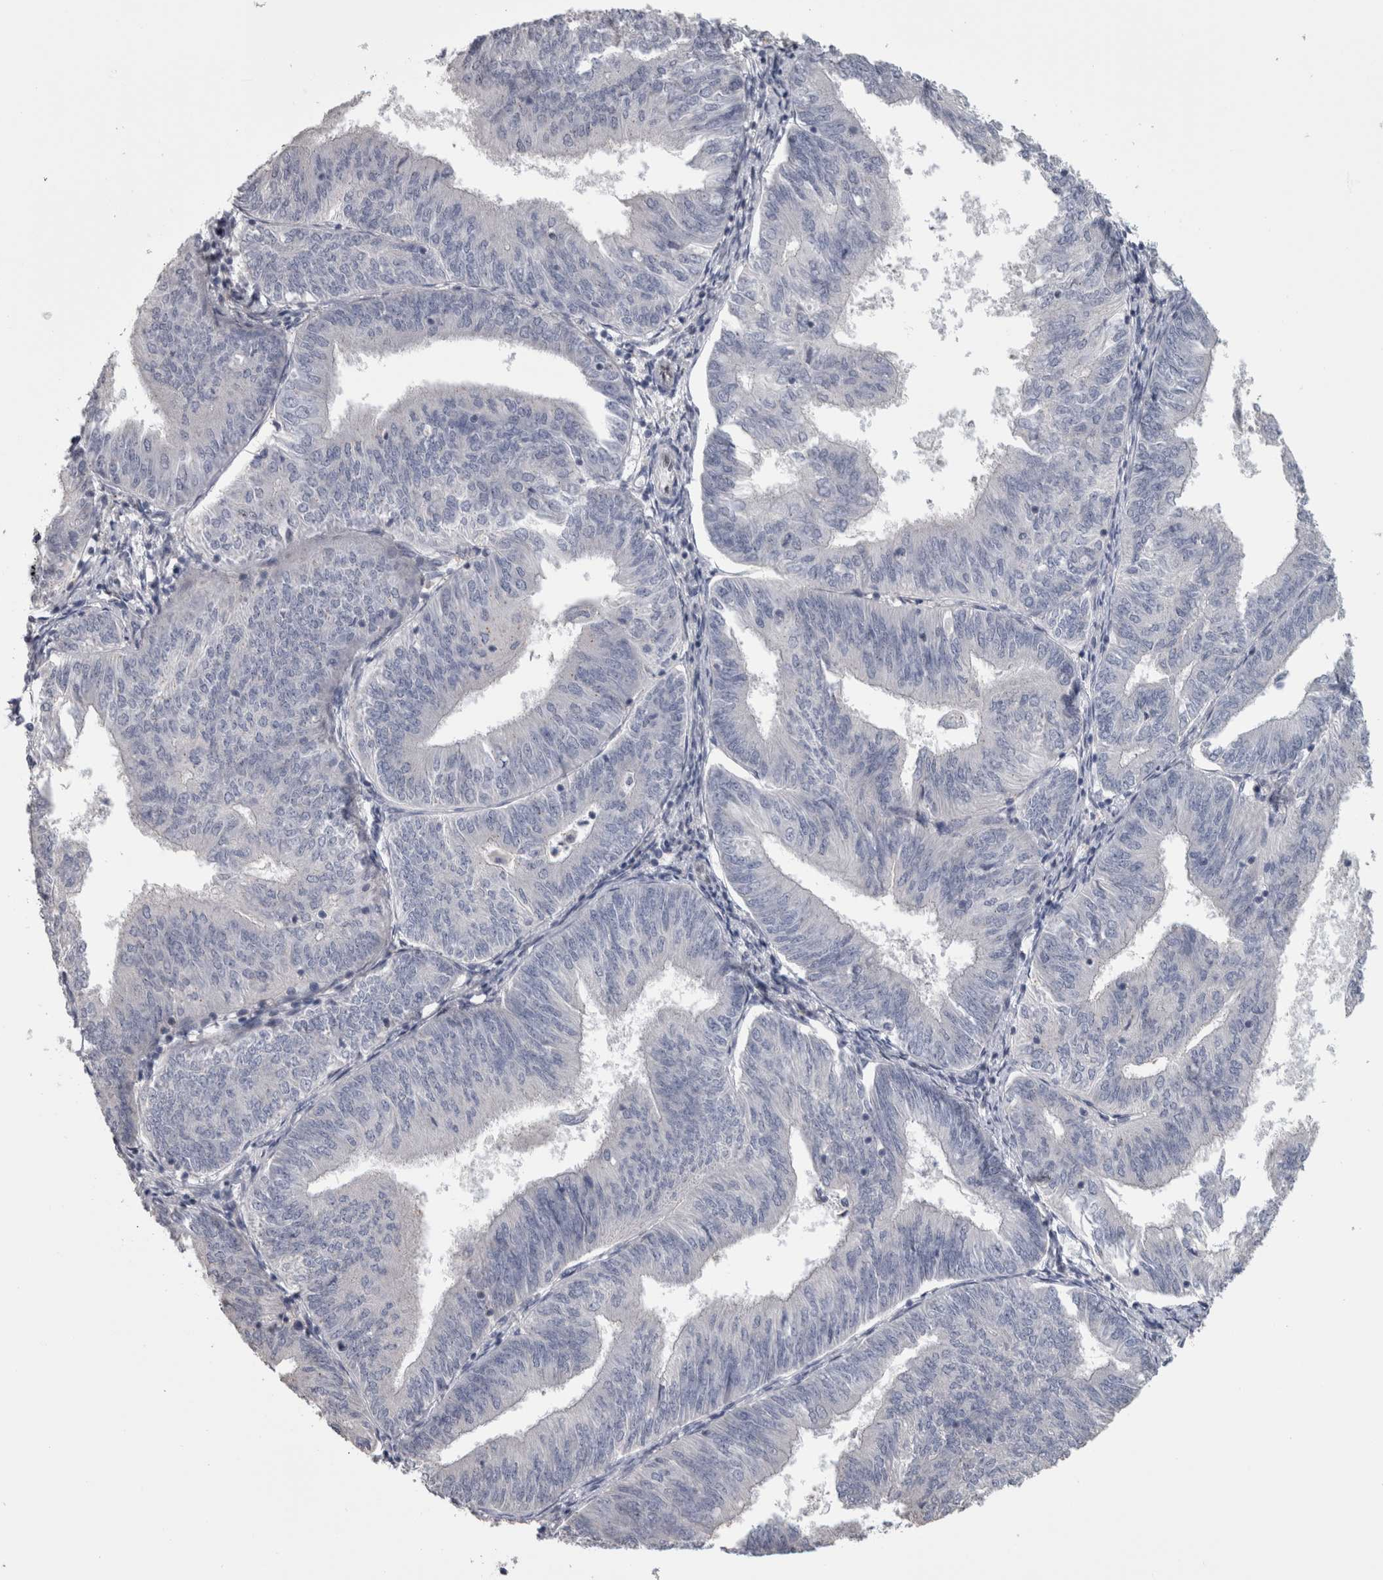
{"staining": {"intensity": "negative", "quantity": "none", "location": "none"}, "tissue": "endometrial cancer", "cell_type": "Tumor cells", "image_type": "cancer", "snomed": [{"axis": "morphology", "description": "Adenocarcinoma, NOS"}, {"axis": "topography", "description": "Endometrium"}], "caption": "Tumor cells are negative for brown protein staining in endometrial adenocarcinoma. Brightfield microscopy of immunohistochemistry (IHC) stained with DAB (3,3'-diaminobenzidine) (brown) and hematoxylin (blue), captured at high magnification.", "gene": "IL33", "patient": {"sex": "female", "age": 58}}